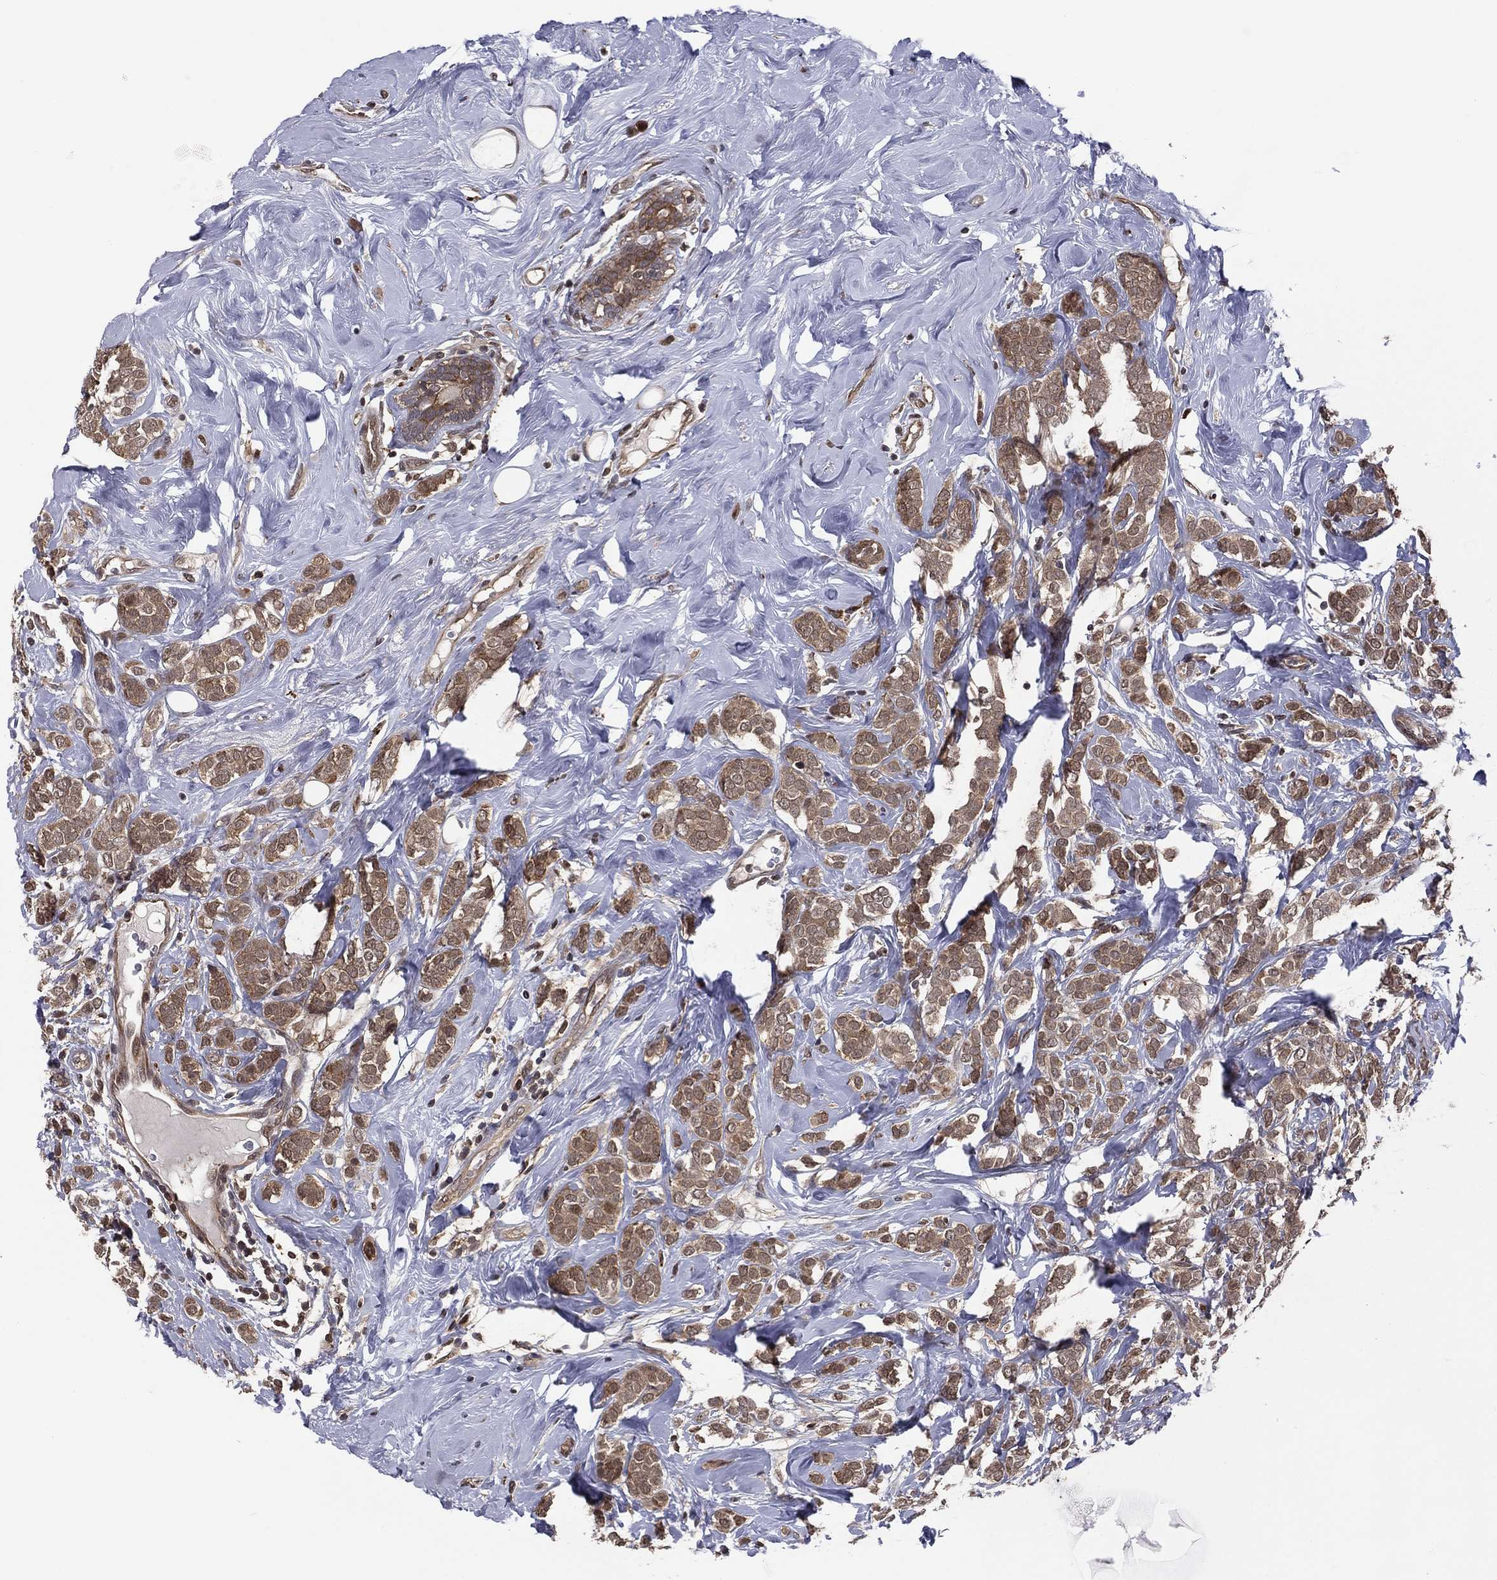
{"staining": {"intensity": "moderate", "quantity": ">75%", "location": "cytoplasmic/membranous,nuclear"}, "tissue": "breast cancer", "cell_type": "Tumor cells", "image_type": "cancer", "snomed": [{"axis": "morphology", "description": "Lobular carcinoma"}, {"axis": "topography", "description": "Breast"}], "caption": "Breast cancer (lobular carcinoma) stained with DAB immunohistochemistry (IHC) reveals medium levels of moderate cytoplasmic/membranous and nuclear staining in about >75% of tumor cells. (Brightfield microscopy of DAB IHC at high magnification).", "gene": "ICOSLG", "patient": {"sex": "female", "age": 49}}